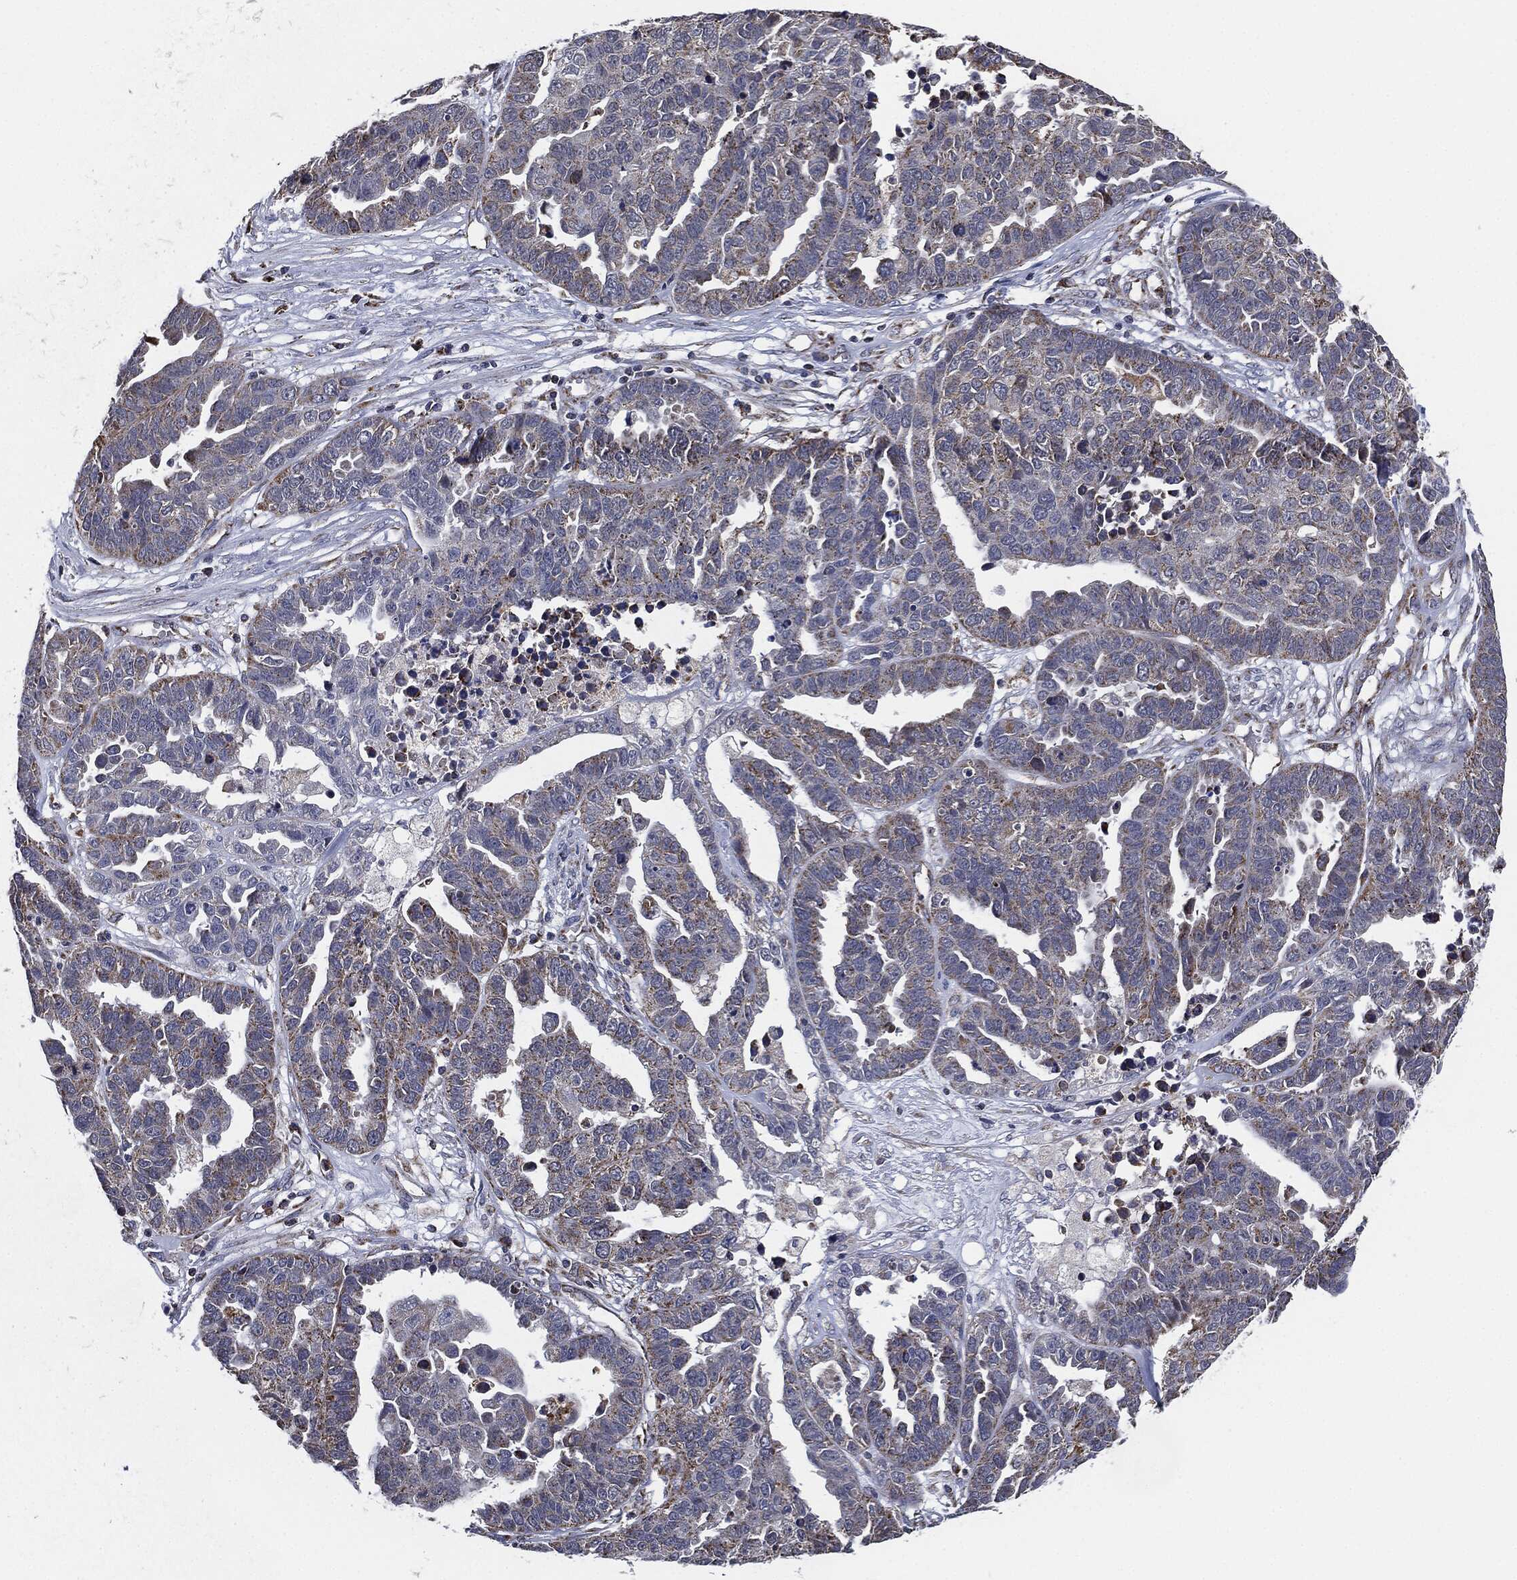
{"staining": {"intensity": "moderate", "quantity": "<25%", "location": "cytoplasmic/membranous"}, "tissue": "ovarian cancer", "cell_type": "Tumor cells", "image_type": "cancer", "snomed": [{"axis": "morphology", "description": "Cystadenocarcinoma, serous, NOS"}, {"axis": "topography", "description": "Ovary"}], "caption": "Protein staining by immunohistochemistry (IHC) shows moderate cytoplasmic/membranous positivity in about <25% of tumor cells in ovarian serous cystadenocarcinoma.", "gene": "NDUFV2", "patient": {"sex": "female", "age": 87}}